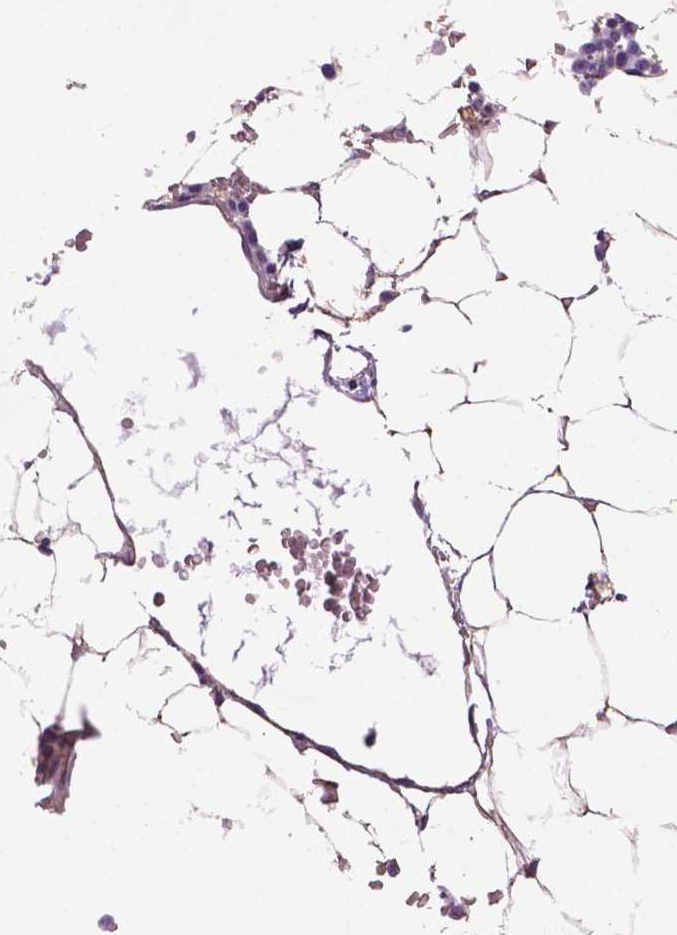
{"staining": {"intensity": "negative", "quantity": "none", "location": "none"}, "tissue": "bone marrow", "cell_type": "Hematopoietic cells", "image_type": "normal", "snomed": [{"axis": "morphology", "description": "Normal tissue, NOS"}, {"axis": "topography", "description": "Bone marrow"}], "caption": "The IHC image has no significant positivity in hematopoietic cells of bone marrow. (DAB immunohistochemistry visualized using brightfield microscopy, high magnification).", "gene": "ANXA13", "patient": {"sex": "female", "age": 52}}